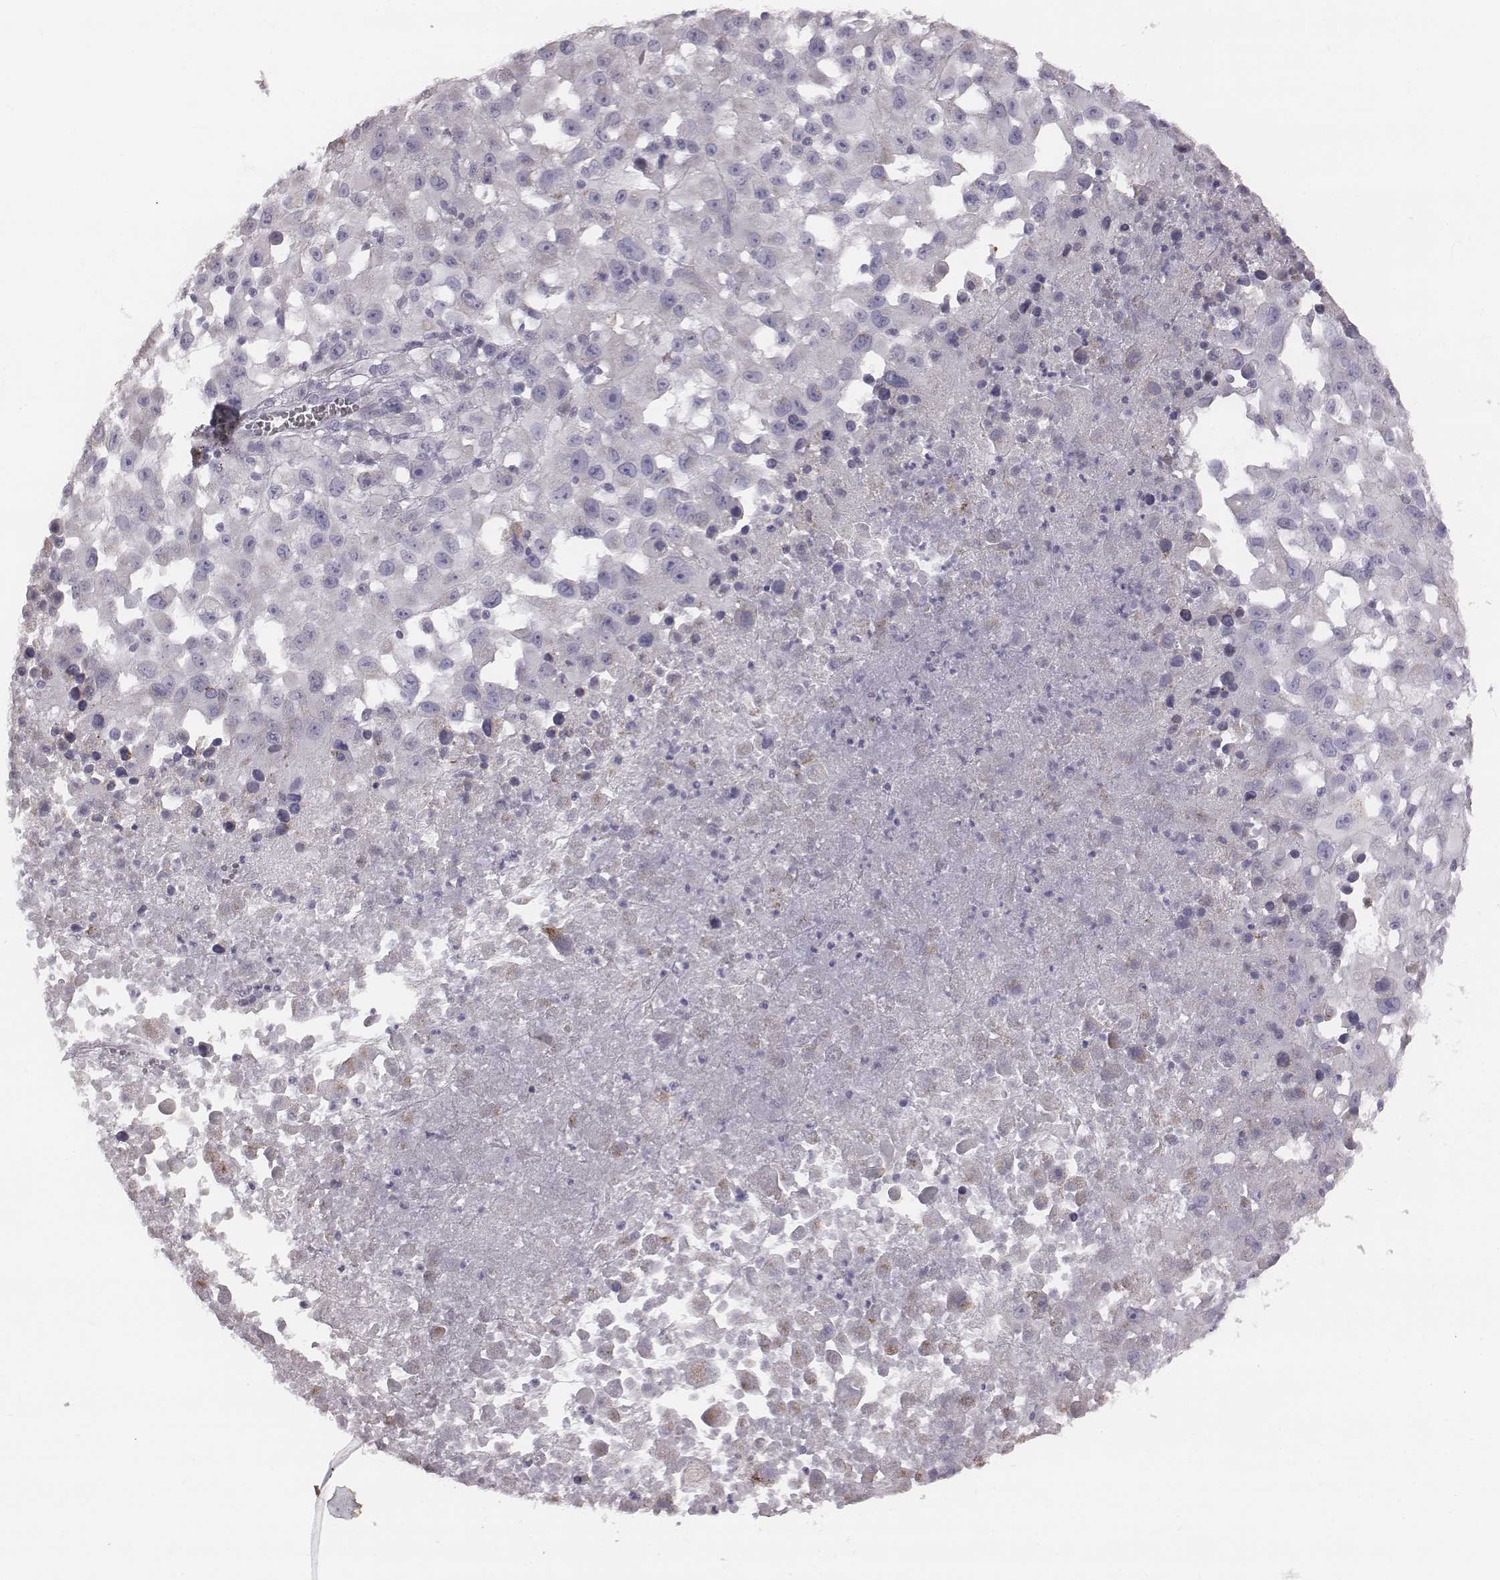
{"staining": {"intensity": "negative", "quantity": "none", "location": "none"}, "tissue": "melanoma", "cell_type": "Tumor cells", "image_type": "cancer", "snomed": [{"axis": "morphology", "description": "Malignant melanoma, Metastatic site"}, {"axis": "topography", "description": "Soft tissue"}], "caption": "Immunohistochemistry image of human melanoma stained for a protein (brown), which displays no positivity in tumor cells.", "gene": "C6orf58", "patient": {"sex": "male", "age": 50}}